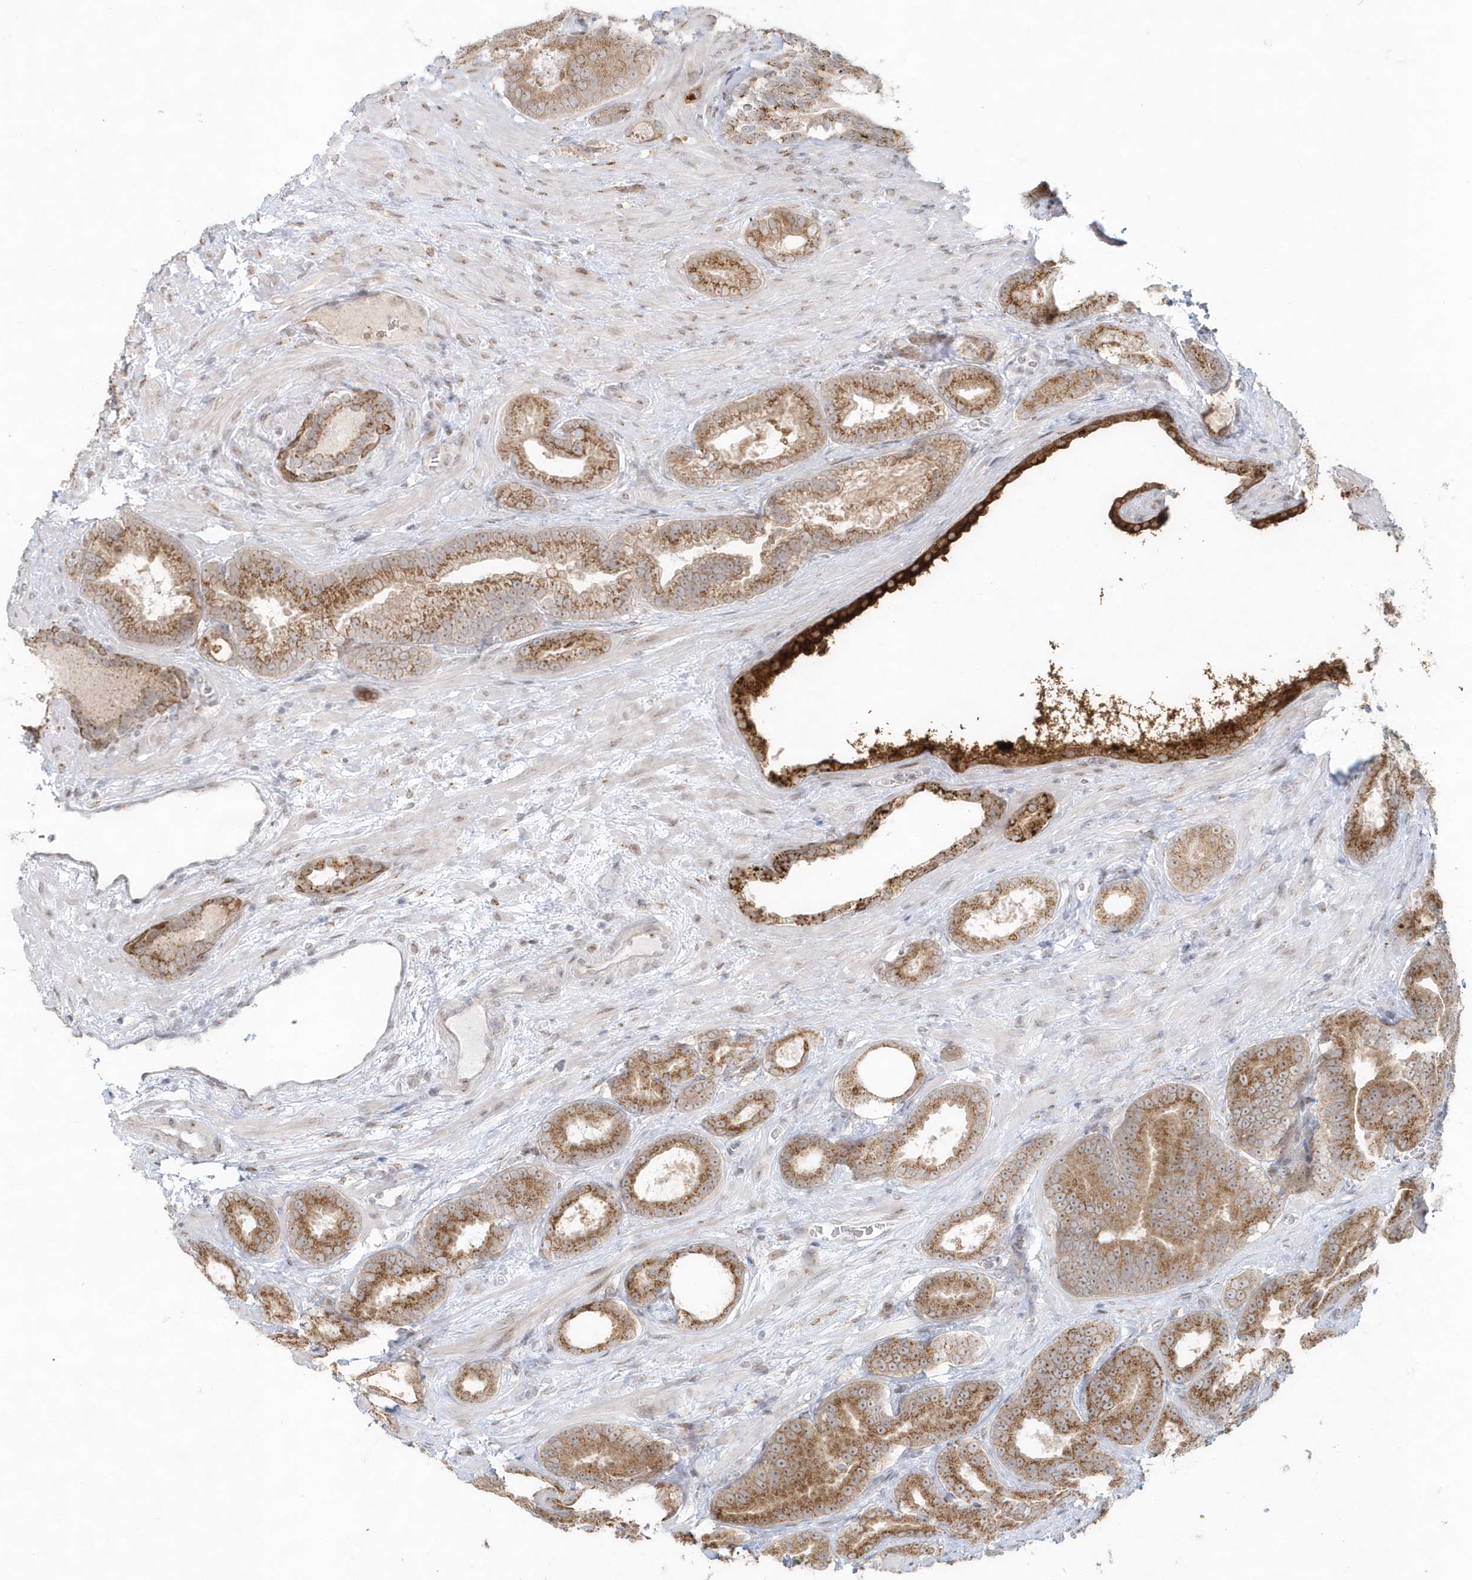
{"staining": {"intensity": "moderate", "quantity": ">75%", "location": "cytoplasmic/membranous"}, "tissue": "prostate cancer", "cell_type": "Tumor cells", "image_type": "cancer", "snomed": [{"axis": "morphology", "description": "Adenocarcinoma, High grade"}, {"axis": "topography", "description": "Prostate"}], "caption": "This histopathology image displays immunohistochemistry (IHC) staining of human prostate cancer (adenocarcinoma (high-grade)), with medium moderate cytoplasmic/membranous staining in approximately >75% of tumor cells.", "gene": "DHFR", "patient": {"sex": "male", "age": 66}}